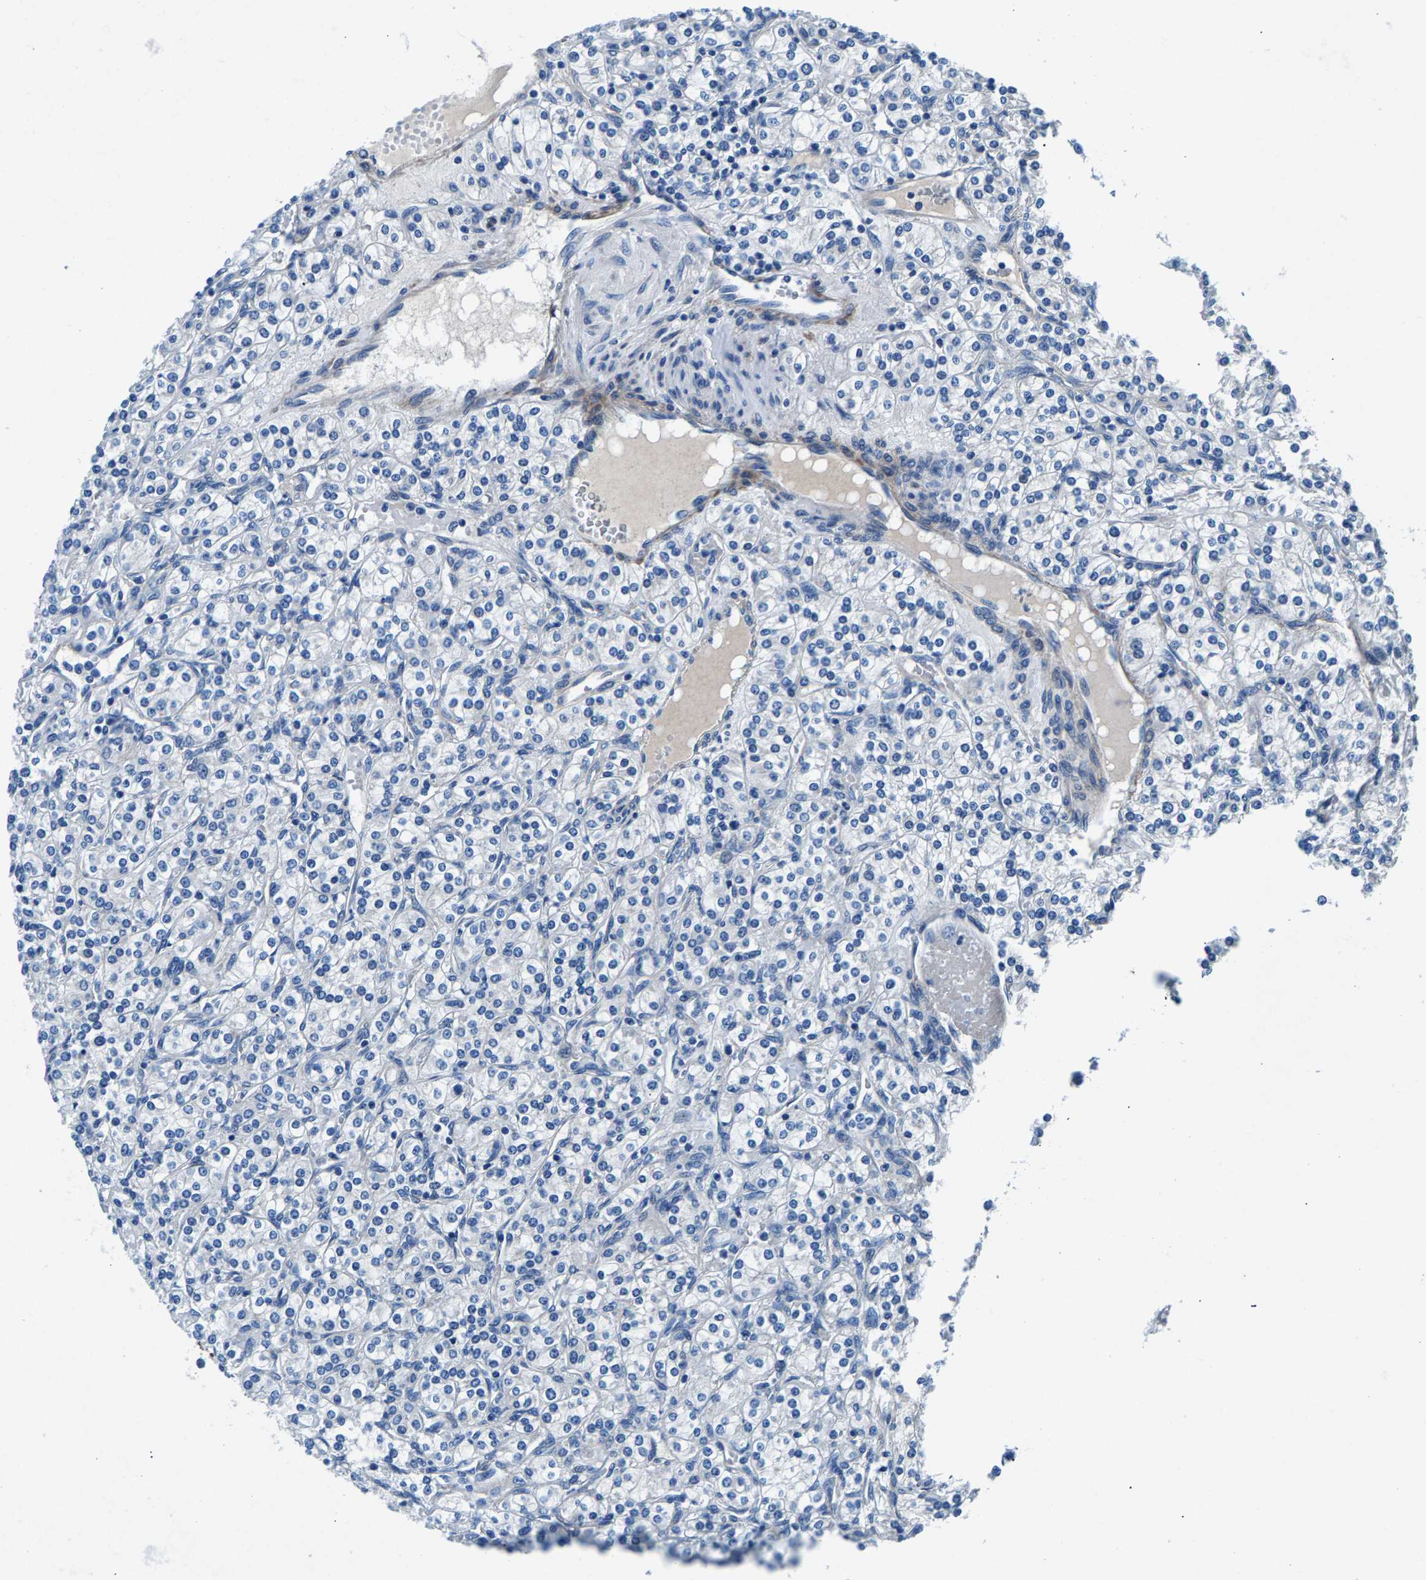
{"staining": {"intensity": "negative", "quantity": "none", "location": "none"}, "tissue": "renal cancer", "cell_type": "Tumor cells", "image_type": "cancer", "snomed": [{"axis": "morphology", "description": "Adenocarcinoma, NOS"}, {"axis": "topography", "description": "Kidney"}], "caption": "This is an IHC micrograph of adenocarcinoma (renal). There is no staining in tumor cells.", "gene": "CDRT4", "patient": {"sex": "male", "age": 77}}